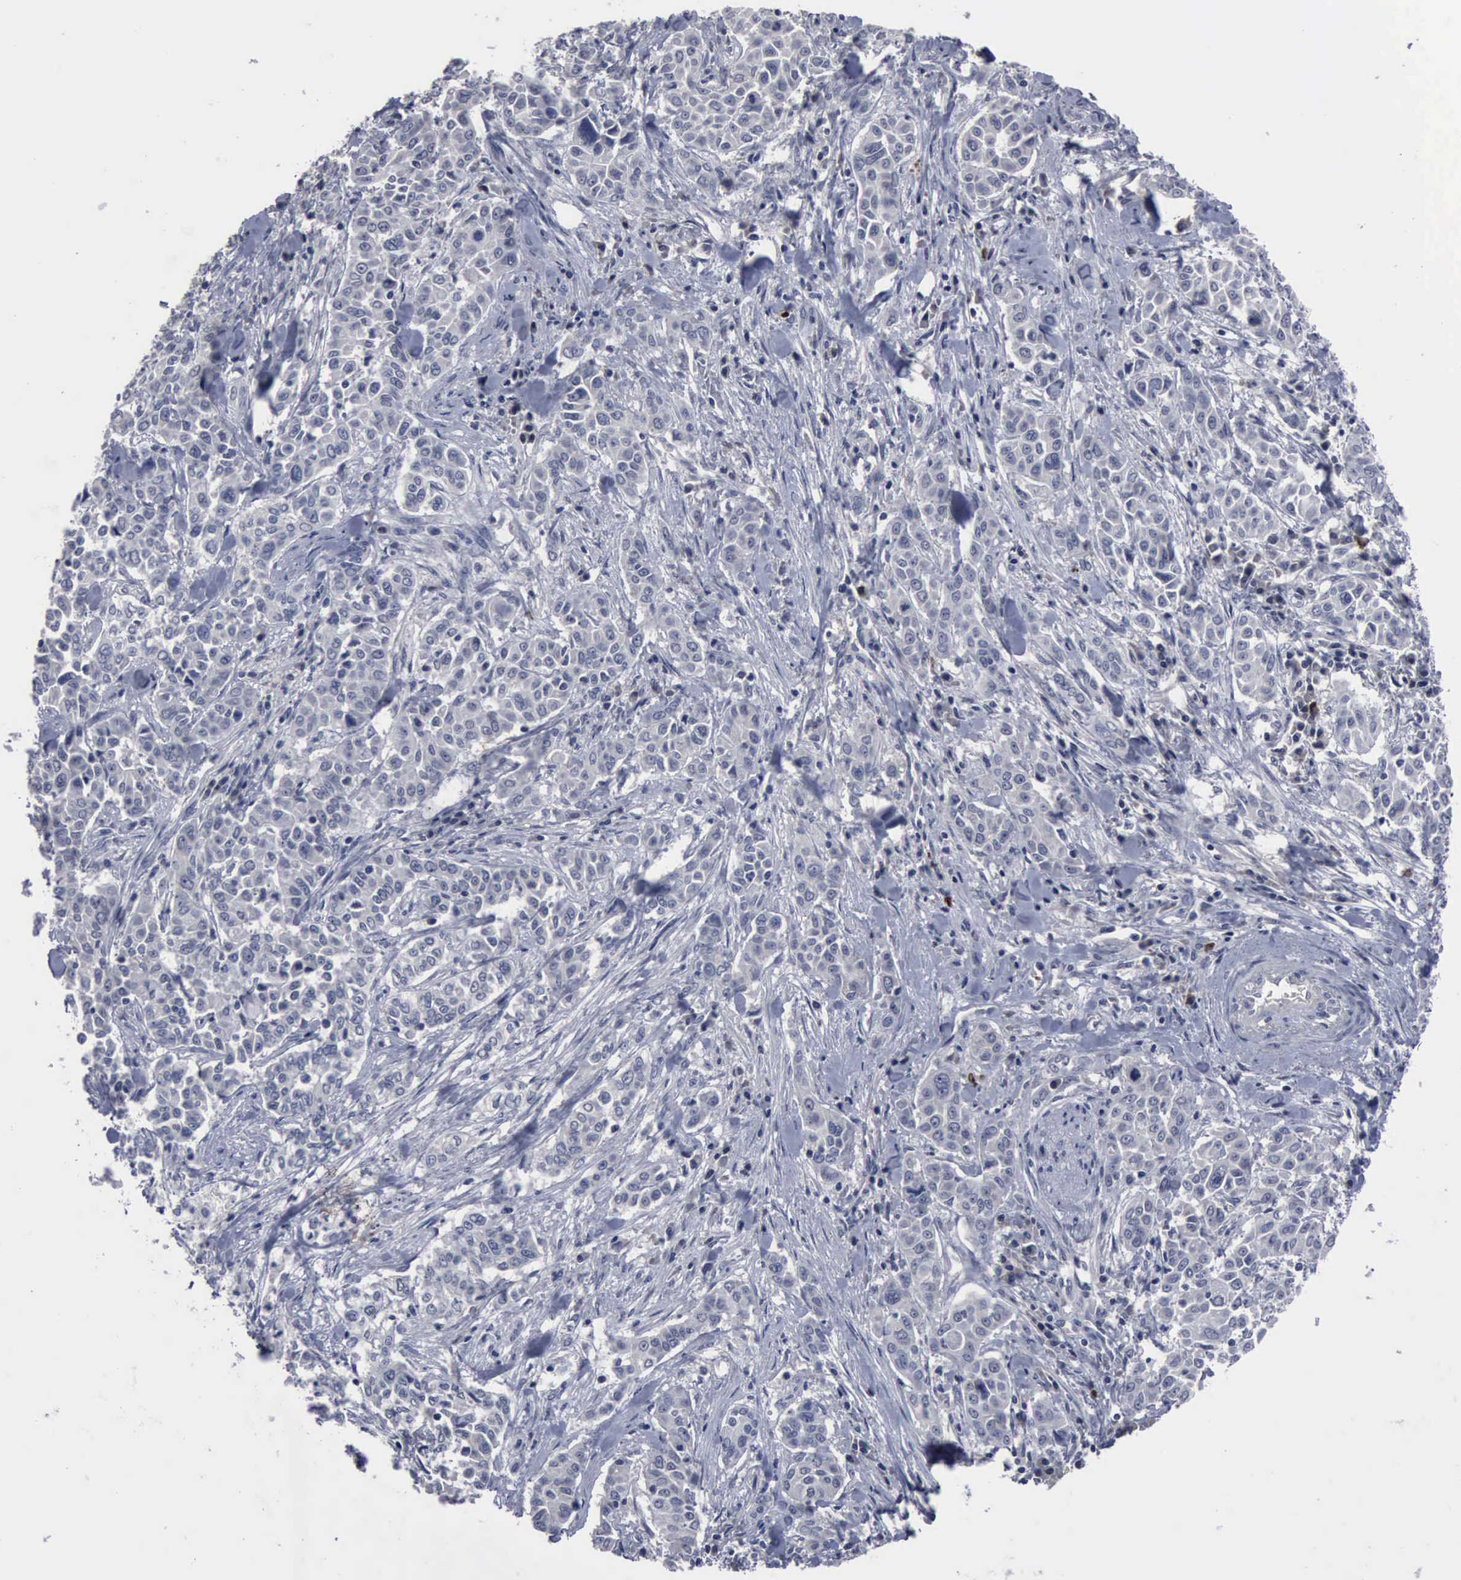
{"staining": {"intensity": "negative", "quantity": "none", "location": "none"}, "tissue": "pancreatic cancer", "cell_type": "Tumor cells", "image_type": "cancer", "snomed": [{"axis": "morphology", "description": "Adenocarcinoma, NOS"}, {"axis": "topography", "description": "Pancreas"}], "caption": "Tumor cells are negative for brown protein staining in adenocarcinoma (pancreatic).", "gene": "MYO18B", "patient": {"sex": "female", "age": 52}}